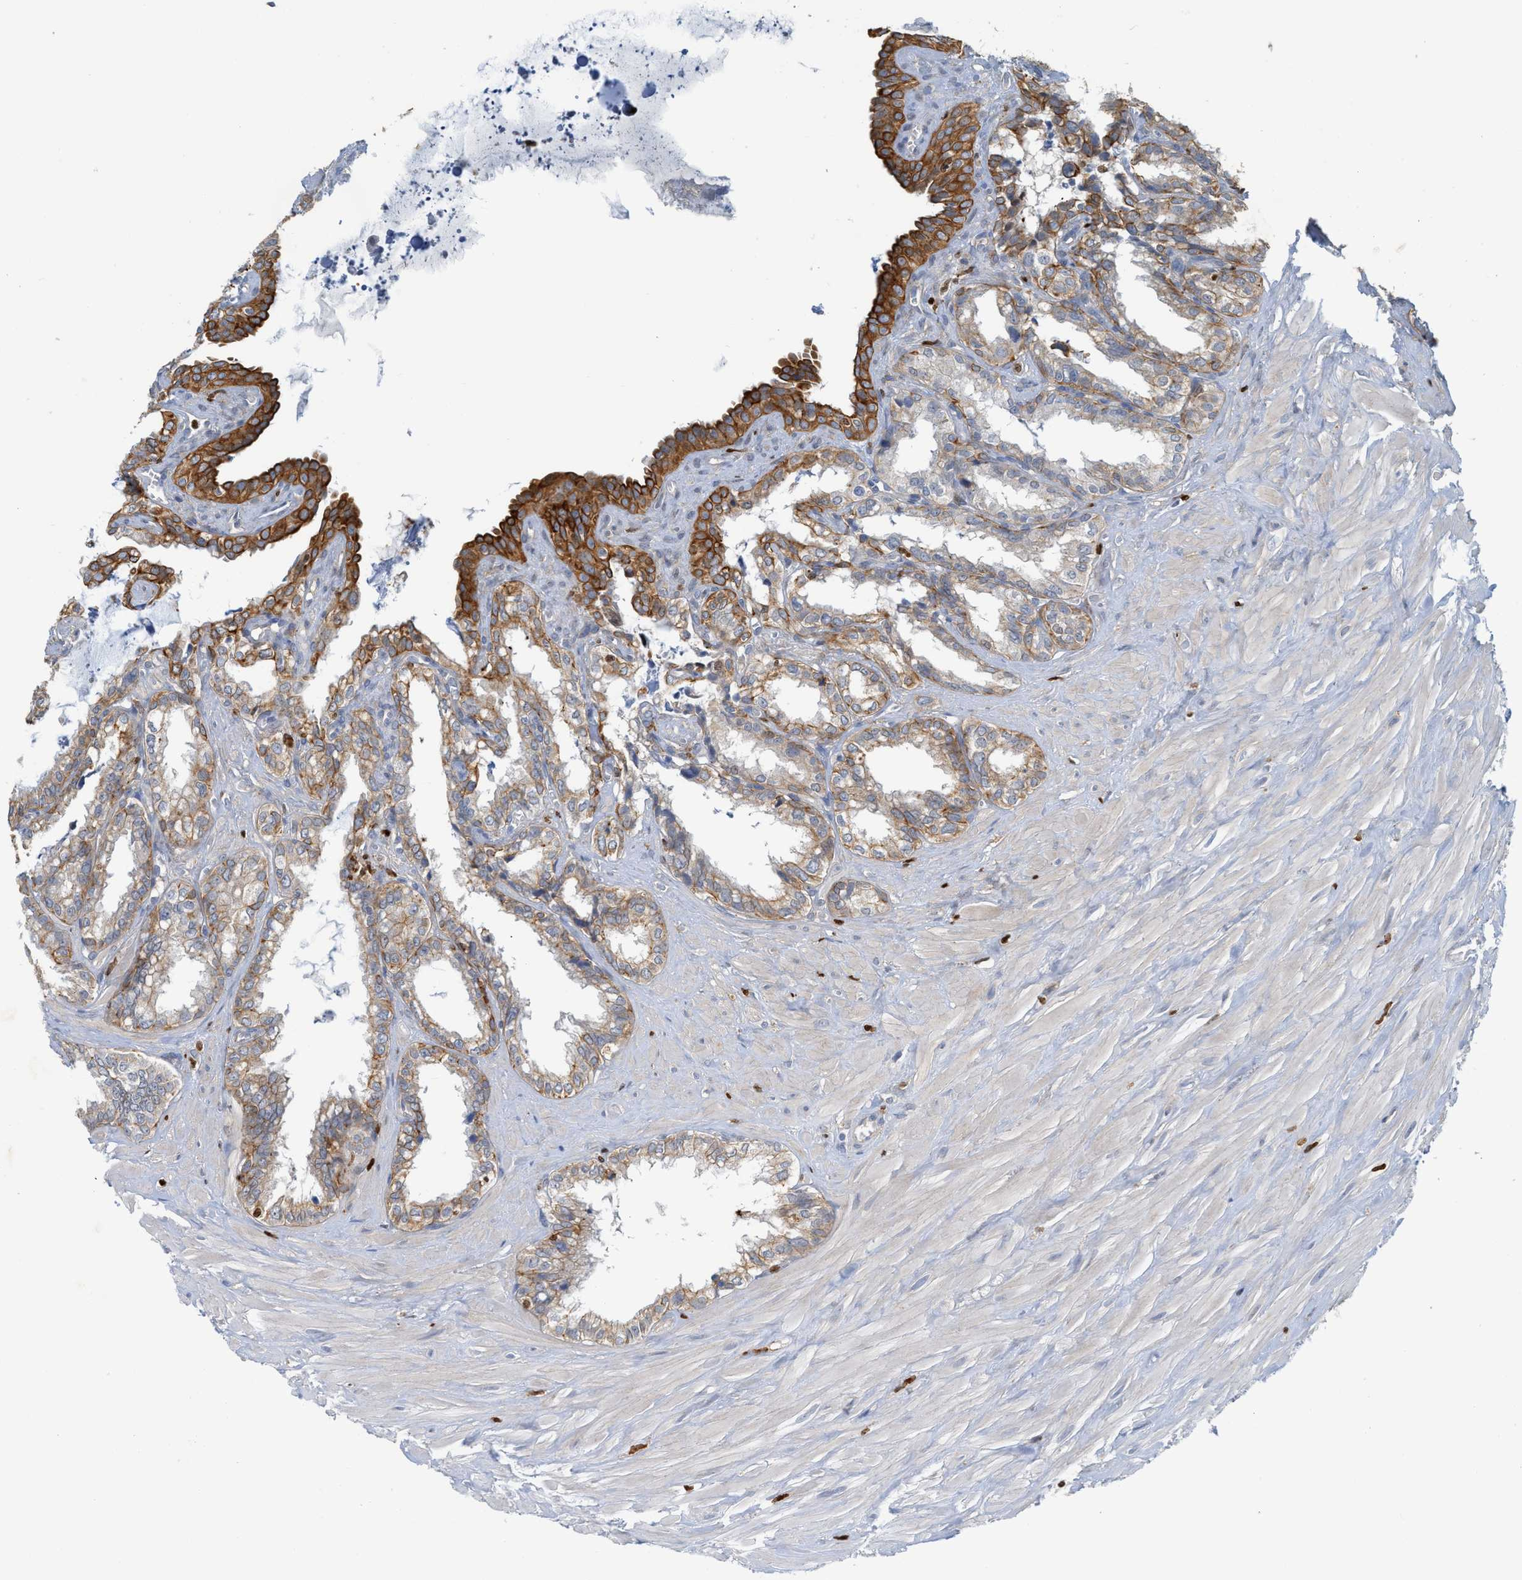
{"staining": {"intensity": "strong", "quantity": "25%-75%", "location": "cytoplasmic/membranous"}, "tissue": "seminal vesicle", "cell_type": "Glandular cells", "image_type": "normal", "snomed": [{"axis": "morphology", "description": "Normal tissue, NOS"}, {"axis": "topography", "description": "Seminal veicle"}], "caption": "Protein expression analysis of benign human seminal vesicle reveals strong cytoplasmic/membranous expression in approximately 25%-75% of glandular cells.", "gene": "SH3D19", "patient": {"sex": "male", "age": 64}}